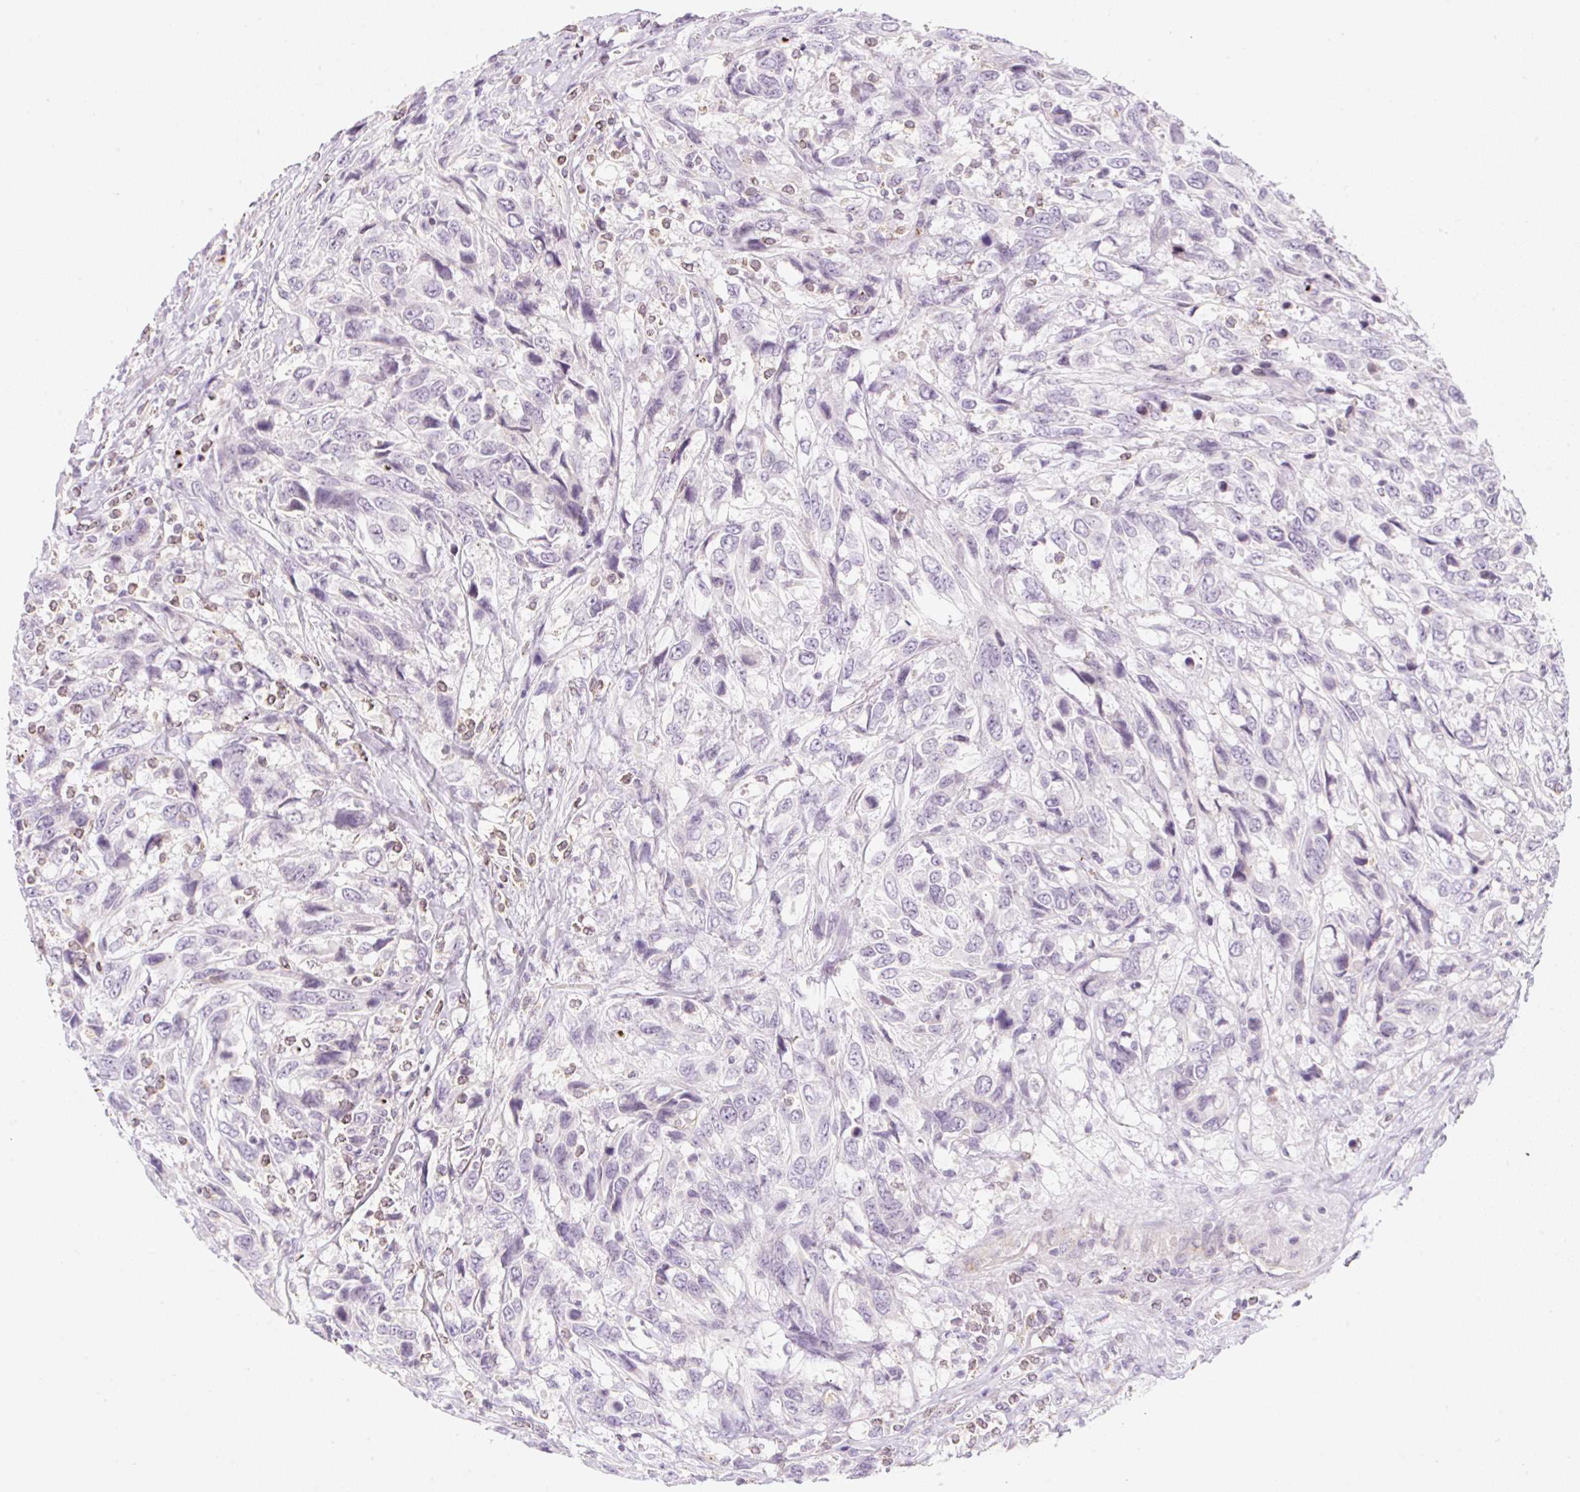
{"staining": {"intensity": "negative", "quantity": "none", "location": "none"}, "tissue": "urothelial cancer", "cell_type": "Tumor cells", "image_type": "cancer", "snomed": [{"axis": "morphology", "description": "Urothelial carcinoma, High grade"}, {"axis": "topography", "description": "Urinary bladder"}], "caption": "Tumor cells show no significant protein expression in urothelial cancer. (Immunohistochemistry, brightfield microscopy, high magnification).", "gene": "CASKIN1", "patient": {"sex": "female", "age": 70}}